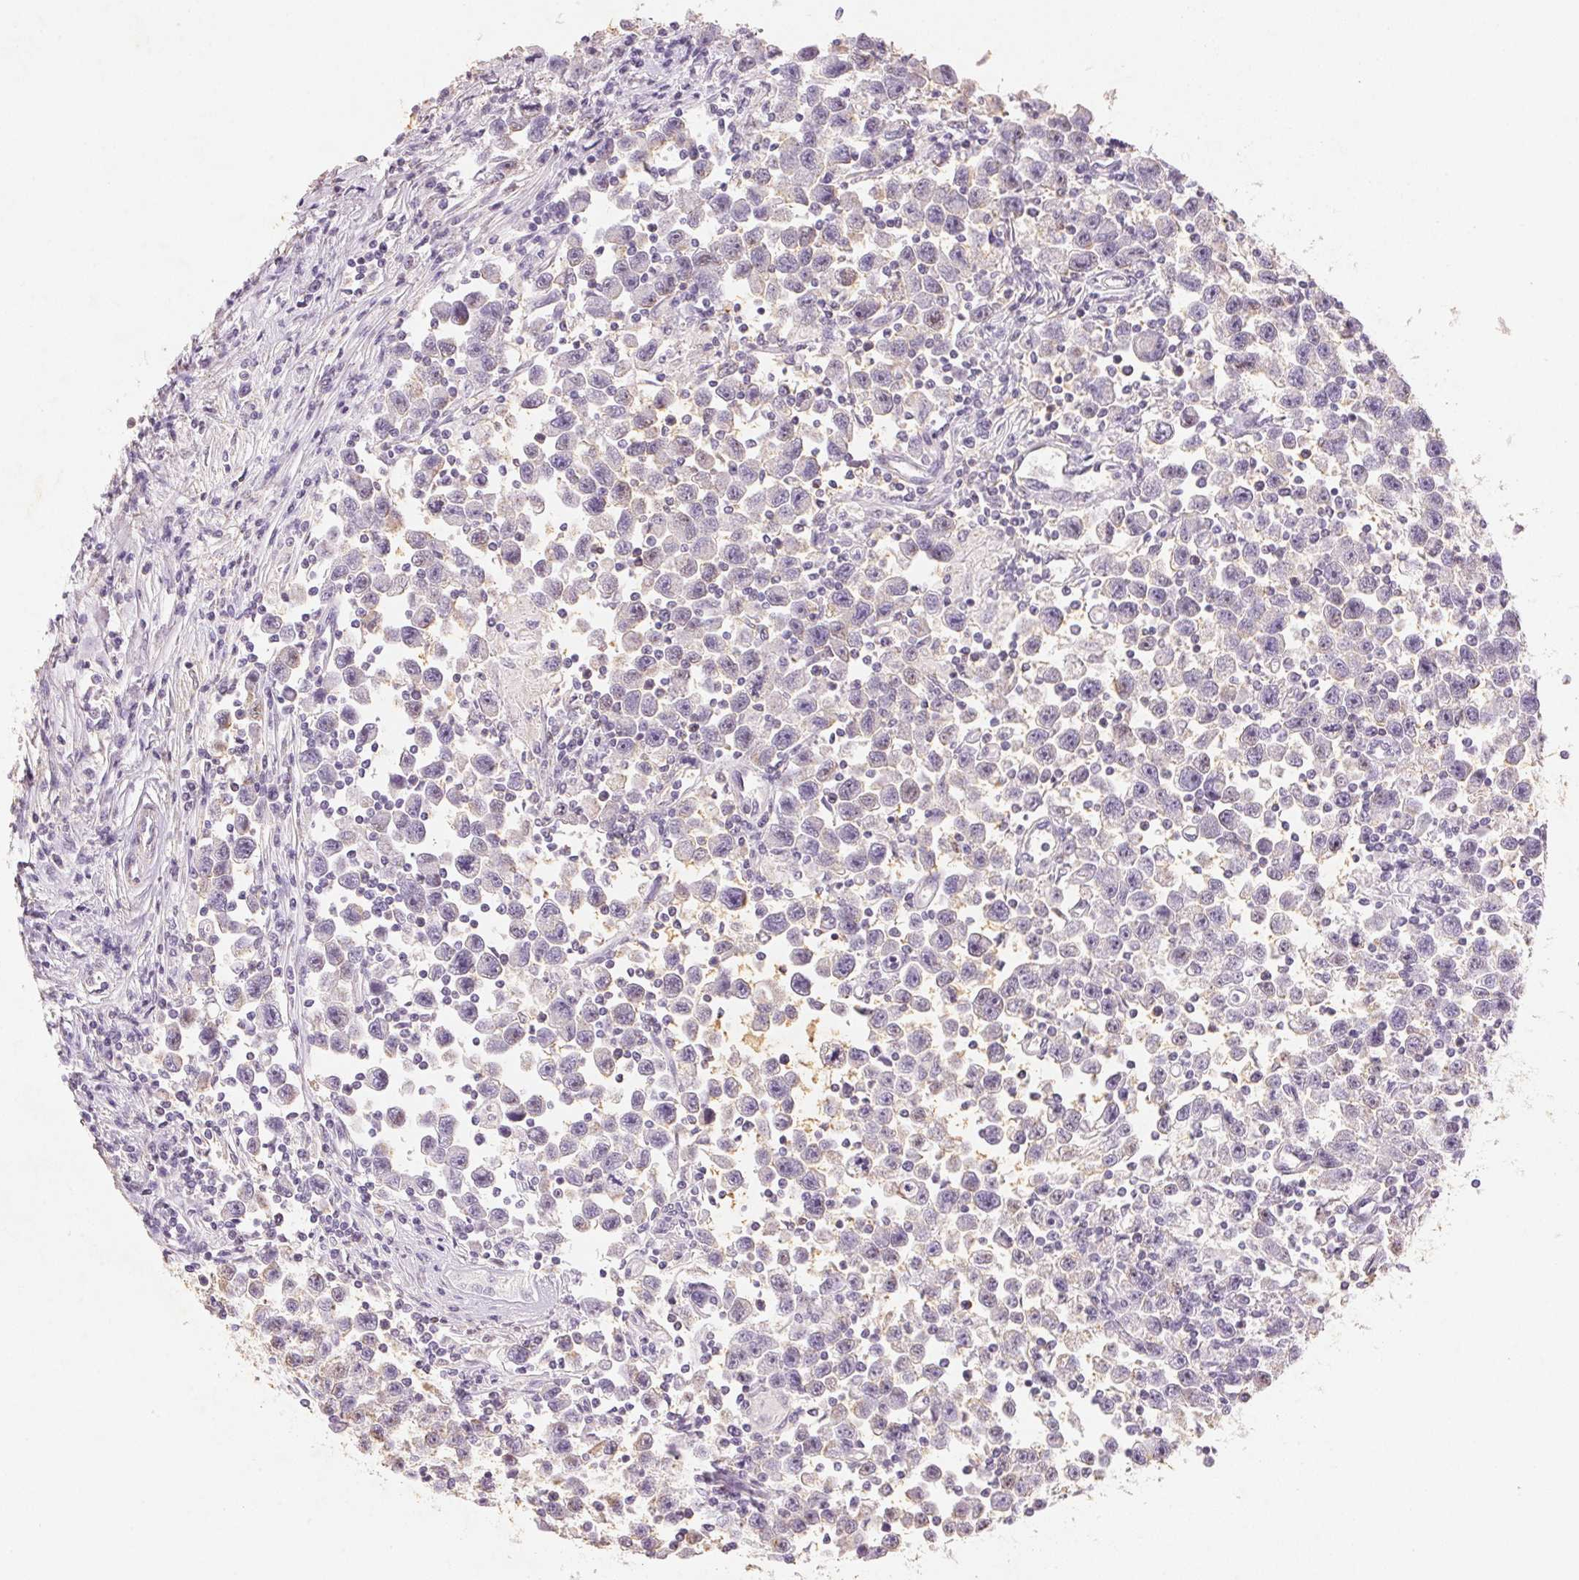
{"staining": {"intensity": "negative", "quantity": "none", "location": "none"}, "tissue": "testis cancer", "cell_type": "Tumor cells", "image_type": "cancer", "snomed": [{"axis": "morphology", "description": "Seminoma, NOS"}, {"axis": "topography", "description": "Testis"}], "caption": "IHC of testis seminoma demonstrates no expression in tumor cells.", "gene": "SMTN", "patient": {"sex": "male", "age": 31}}